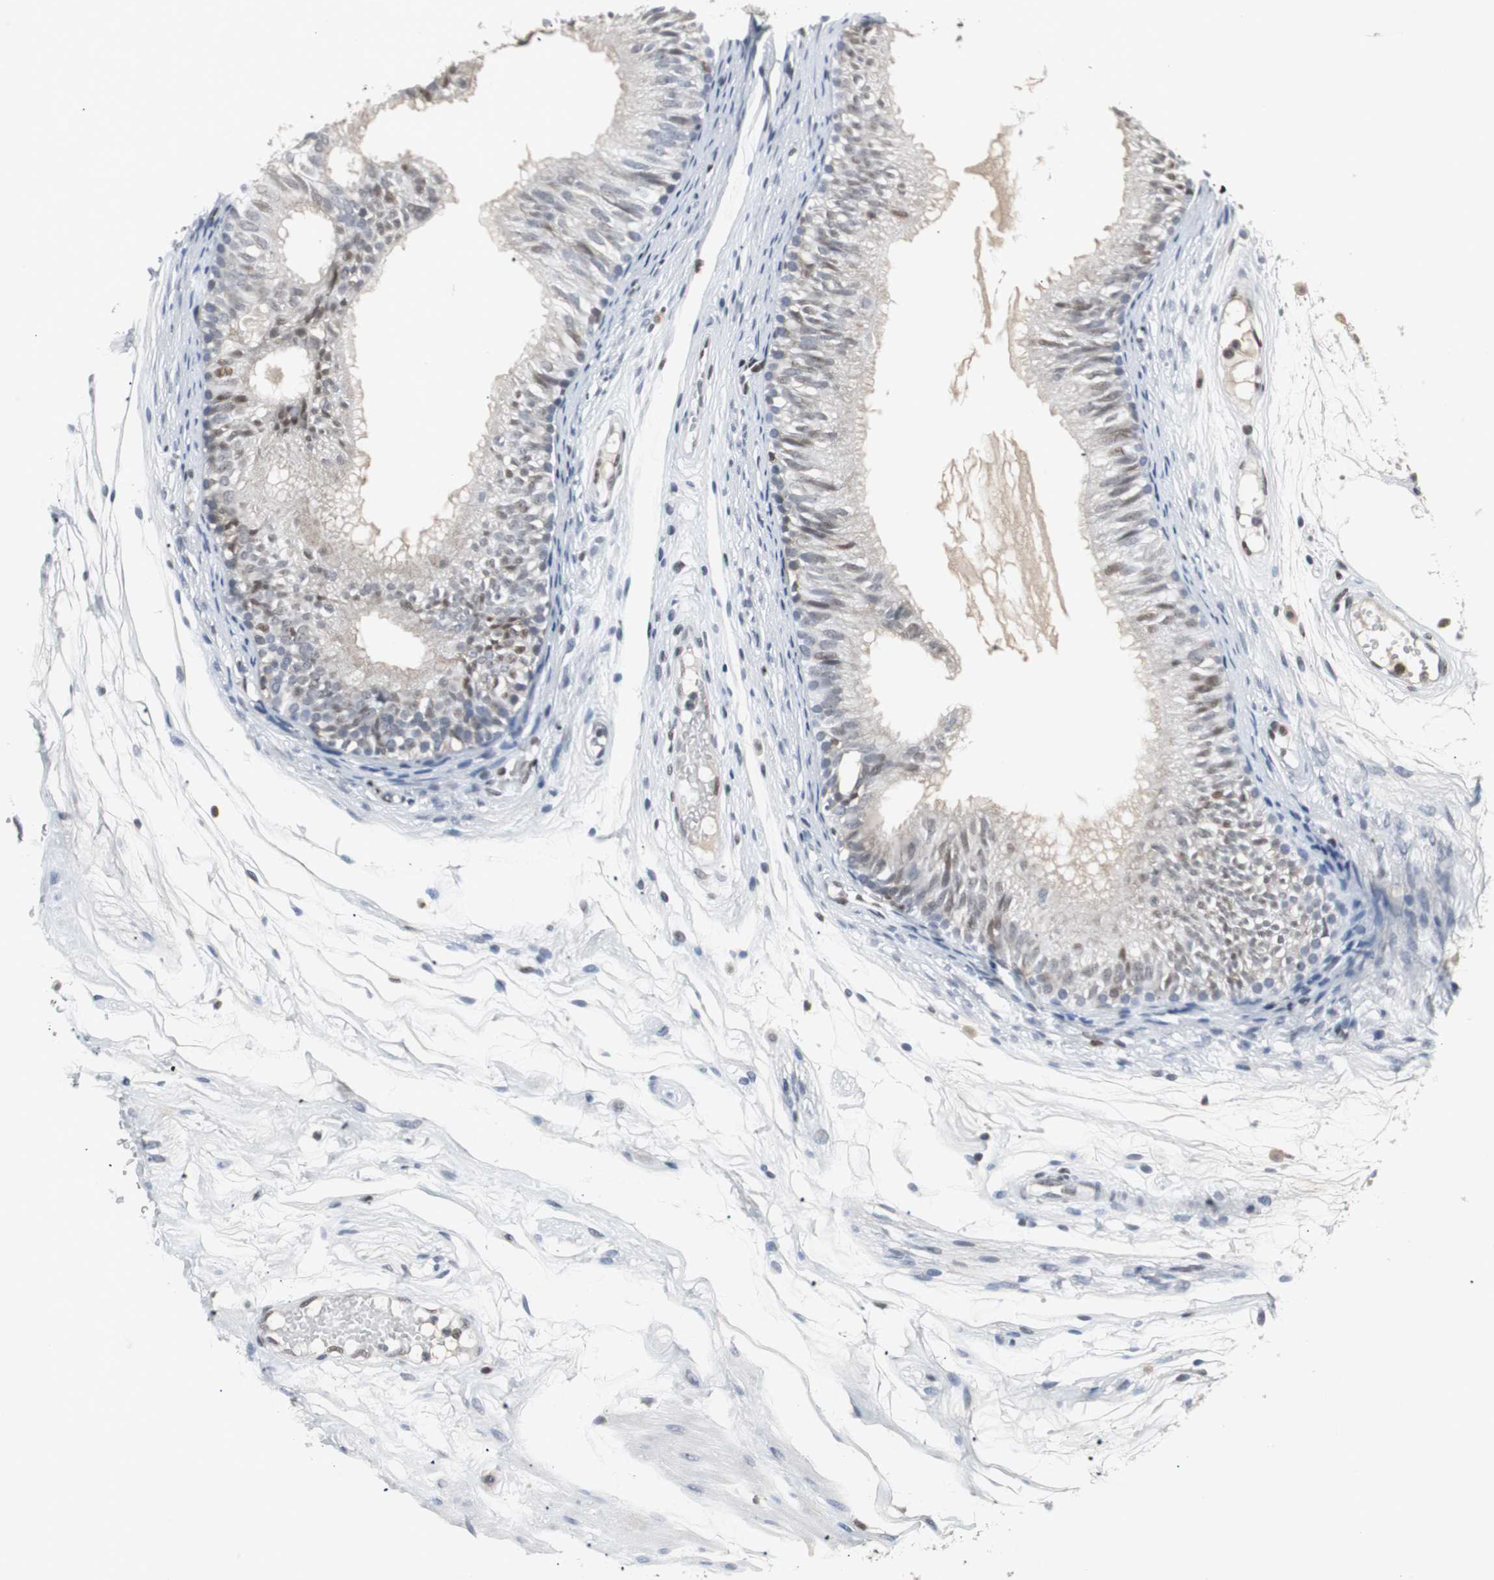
{"staining": {"intensity": "weak", "quantity": "25%-75%", "location": "cytoplasmic/membranous,nuclear"}, "tissue": "epididymis", "cell_type": "Glandular cells", "image_type": "normal", "snomed": [{"axis": "morphology", "description": "Normal tissue, NOS"}, {"axis": "morphology", "description": "Atrophy, NOS"}, {"axis": "topography", "description": "Testis"}, {"axis": "topography", "description": "Epididymis"}], "caption": "A high-resolution image shows IHC staining of unremarkable epididymis, which demonstrates weak cytoplasmic/membranous,nuclear staining in approximately 25%-75% of glandular cells.", "gene": "GRK2", "patient": {"sex": "male", "age": 18}}